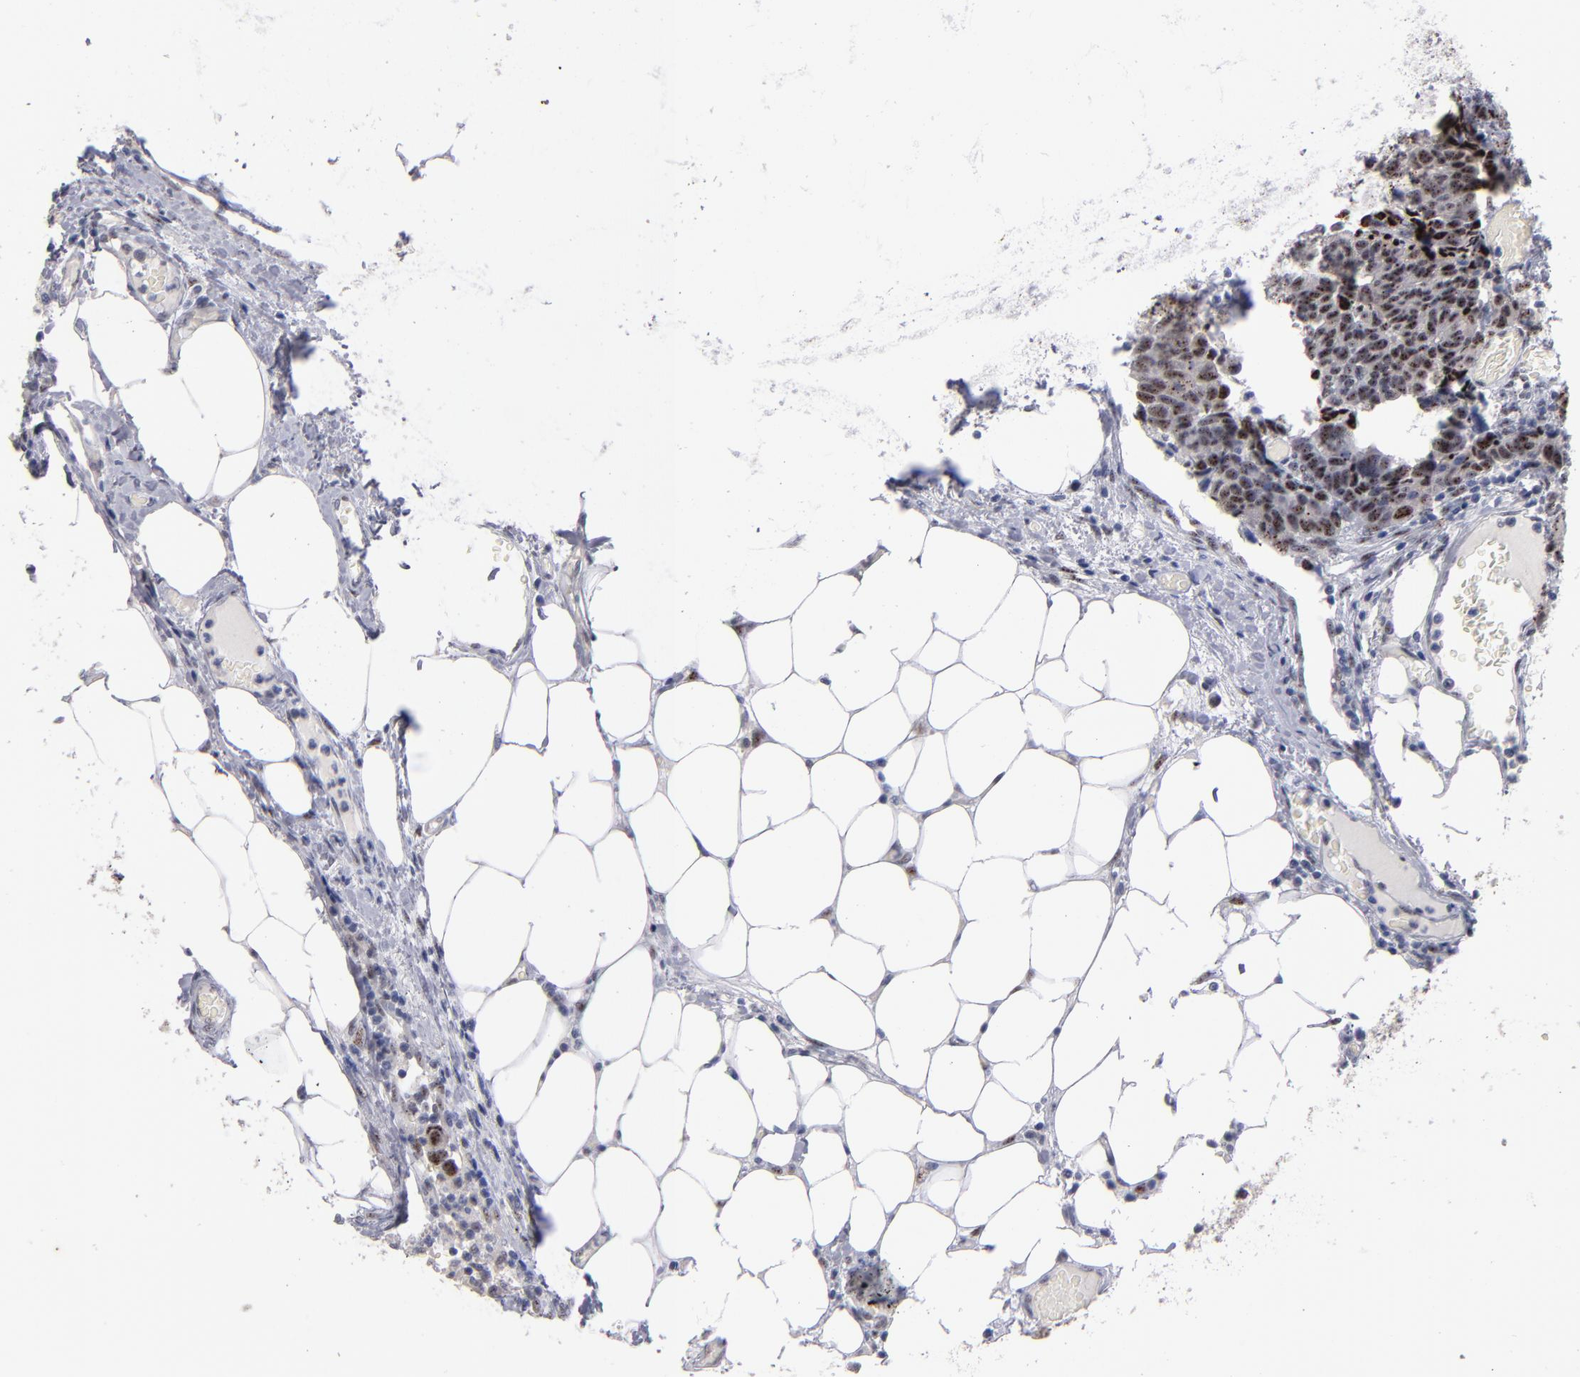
{"staining": {"intensity": "moderate", "quantity": ">75%", "location": "nuclear"}, "tissue": "colorectal cancer", "cell_type": "Tumor cells", "image_type": "cancer", "snomed": [{"axis": "morphology", "description": "Adenocarcinoma, NOS"}, {"axis": "topography", "description": "Colon"}], "caption": "An image of human colorectal cancer stained for a protein exhibits moderate nuclear brown staining in tumor cells. (DAB IHC with brightfield microscopy, high magnification).", "gene": "RAF1", "patient": {"sex": "female", "age": 86}}